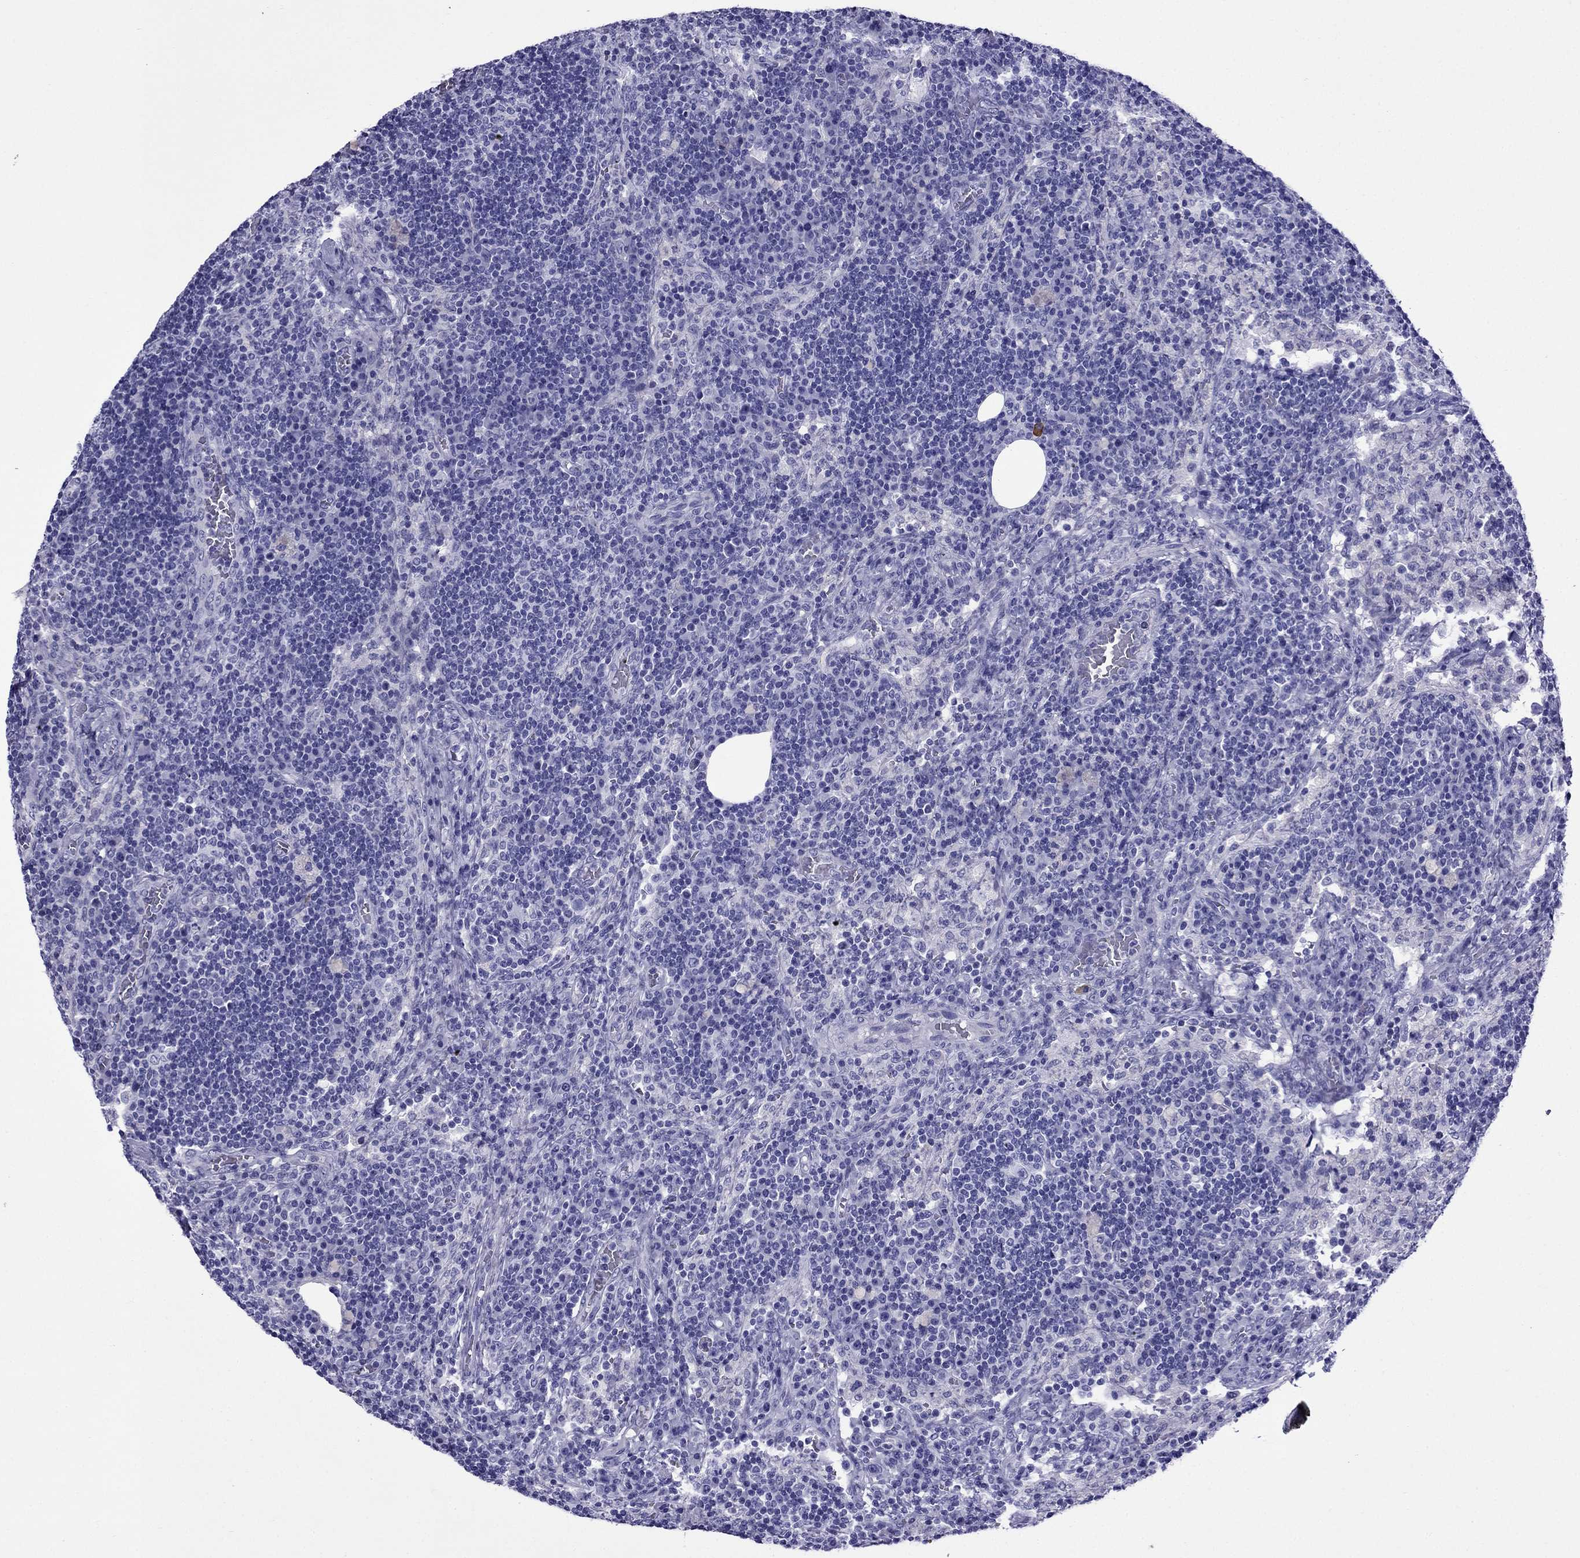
{"staining": {"intensity": "negative", "quantity": "none", "location": "none"}, "tissue": "lymph node", "cell_type": "Germinal center cells", "image_type": "normal", "snomed": [{"axis": "morphology", "description": "Normal tissue, NOS"}, {"axis": "topography", "description": "Lymph node"}], "caption": "The immunohistochemistry image has no significant positivity in germinal center cells of lymph node. Brightfield microscopy of immunohistochemistry stained with DAB (3,3'-diaminobenzidine) (brown) and hematoxylin (blue), captured at high magnification.", "gene": "CRYBA1", "patient": {"sex": "male", "age": 63}}